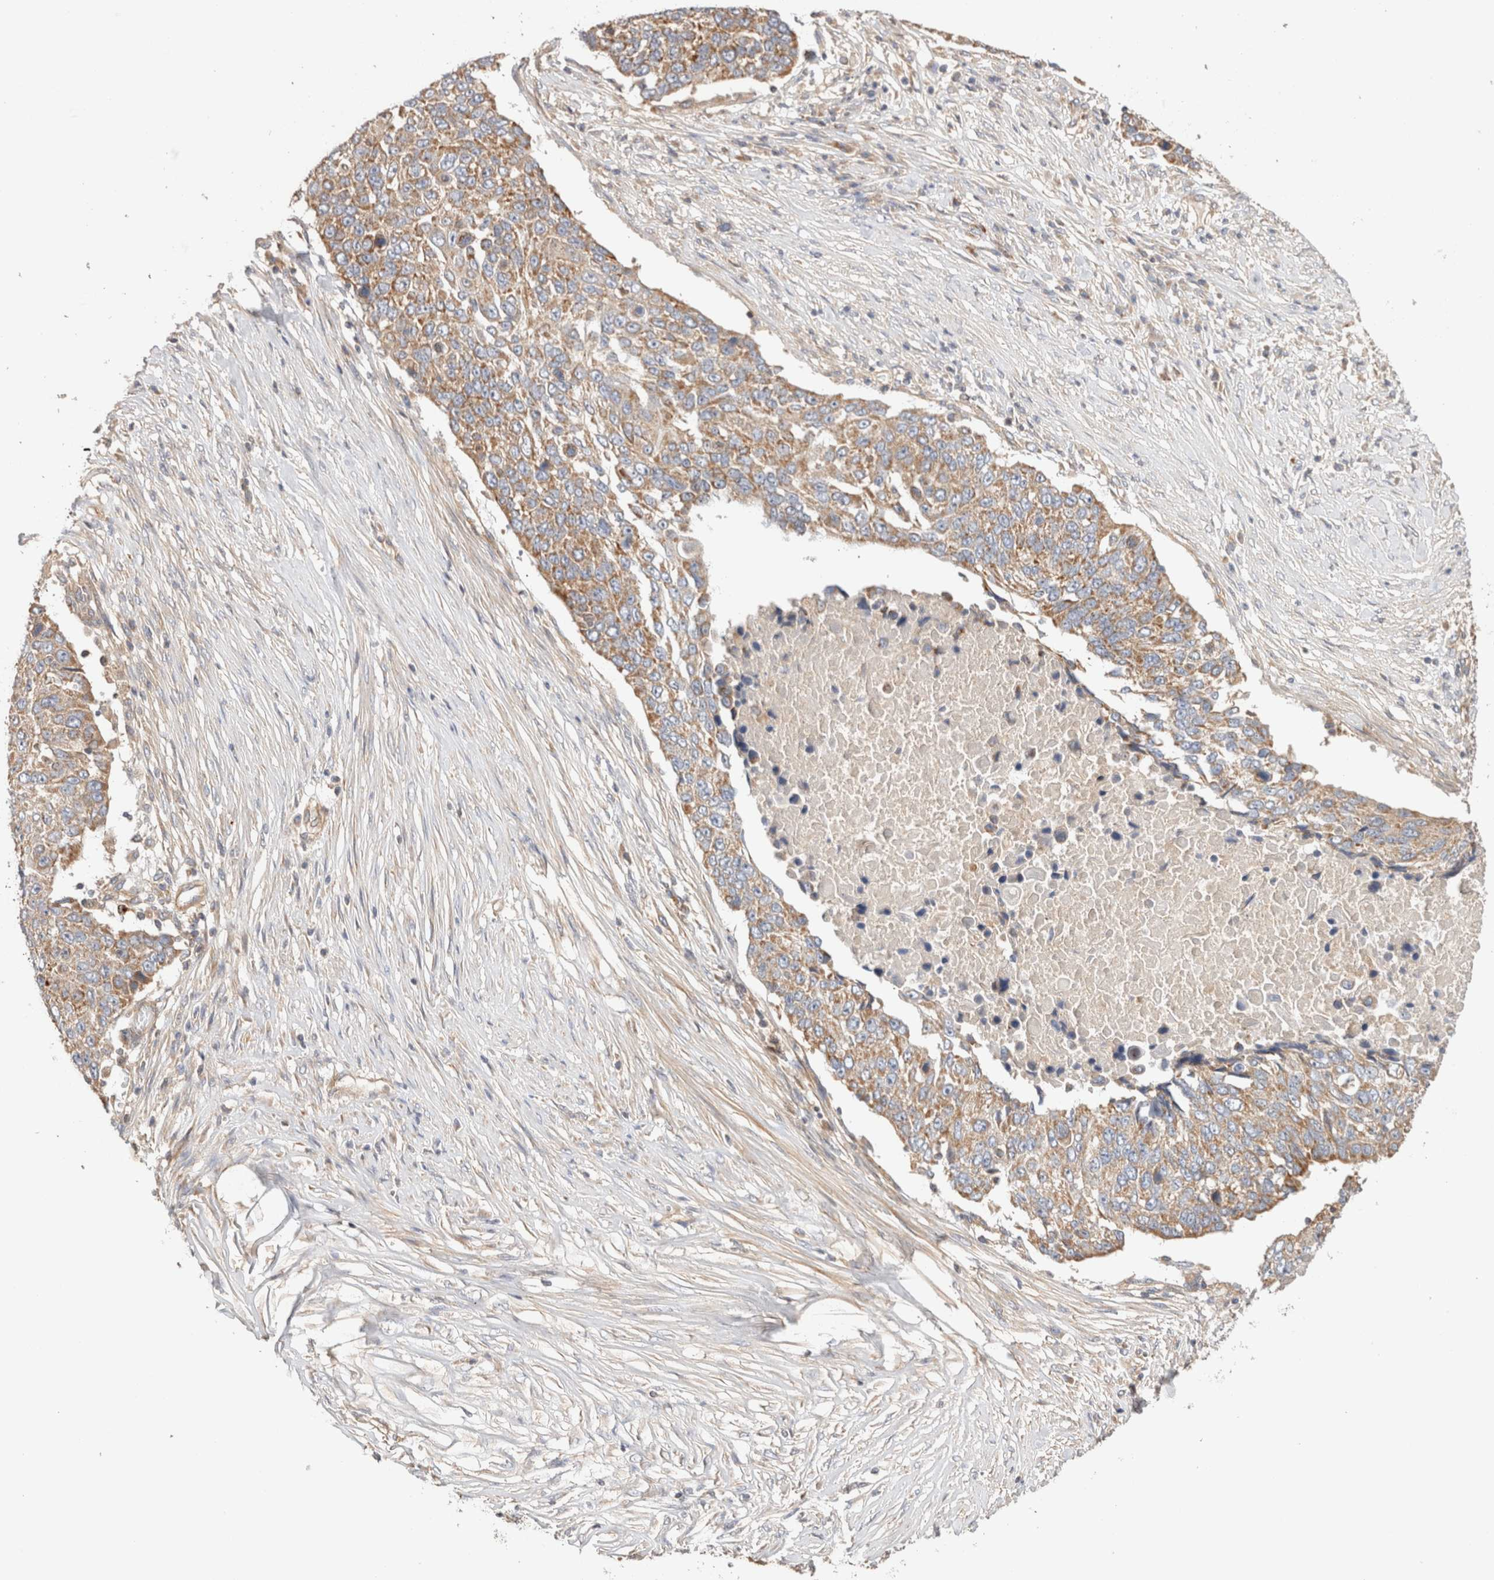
{"staining": {"intensity": "moderate", "quantity": ">75%", "location": "cytoplasmic/membranous"}, "tissue": "lung cancer", "cell_type": "Tumor cells", "image_type": "cancer", "snomed": [{"axis": "morphology", "description": "Squamous cell carcinoma, NOS"}, {"axis": "topography", "description": "Lung"}], "caption": "Lung cancer (squamous cell carcinoma) stained for a protein exhibits moderate cytoplasmic/membranous positivity in tumor cells. The protein is shown in brown color, while the nuclei are stained blue.", "gene": "B3GNTL1", "patient": {"sex": "male", "age": 66}}